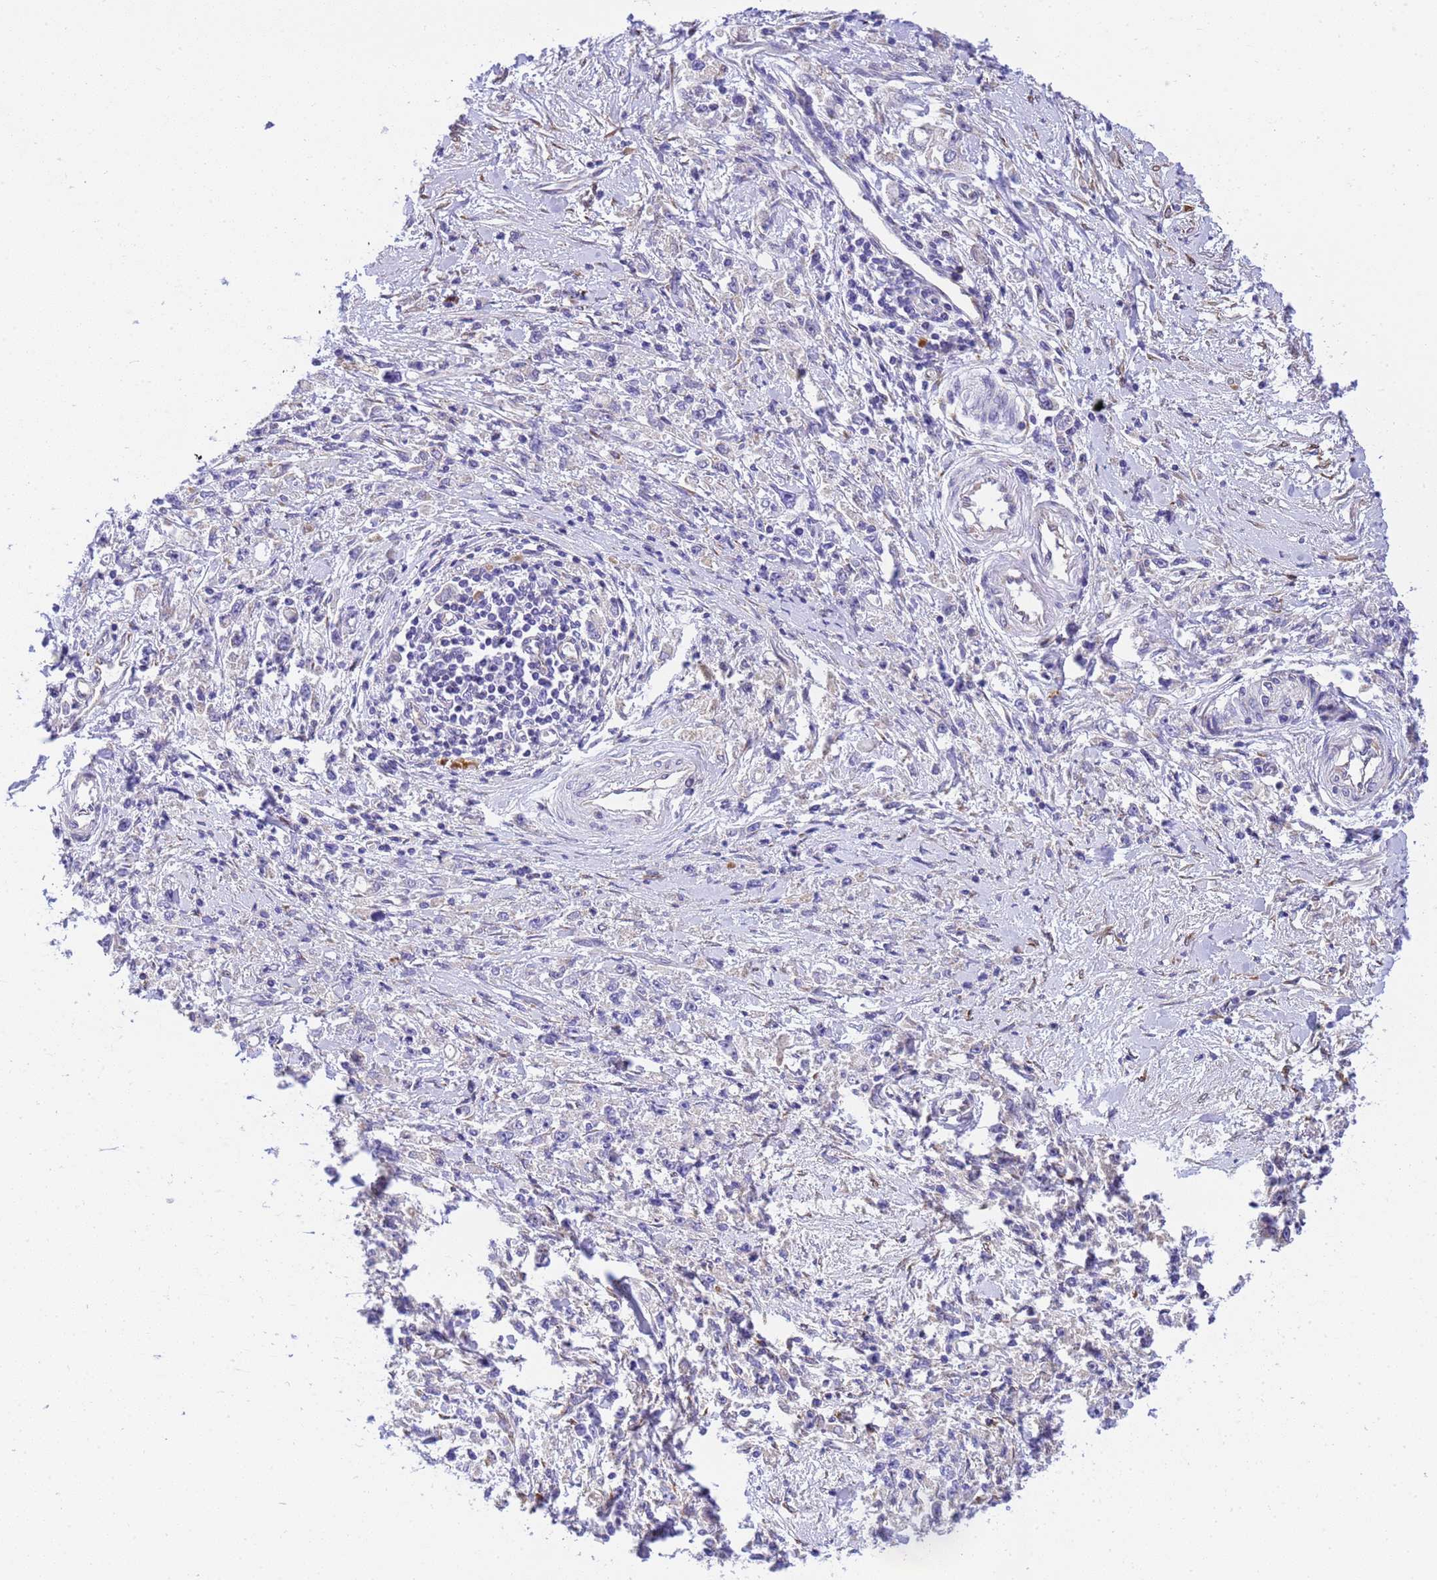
{"staining": {"intensity": "negative", "quantity": "none", "location": "none"}, "tissue": "stomach cancer", "cell_type": "Tumor cells", "image_type": "cancer", "snomed": [{"axis": "morphology", "description": "Adenocarcinoma, NOS"}, {"axis": "topography", "description": "Stomach"}], "caption": "A photomicrograph of human stomach cancer is negative for staining in tumor cells.", "gene": "RHBDD3", "patient": {"sex": "female", "age": 59}}